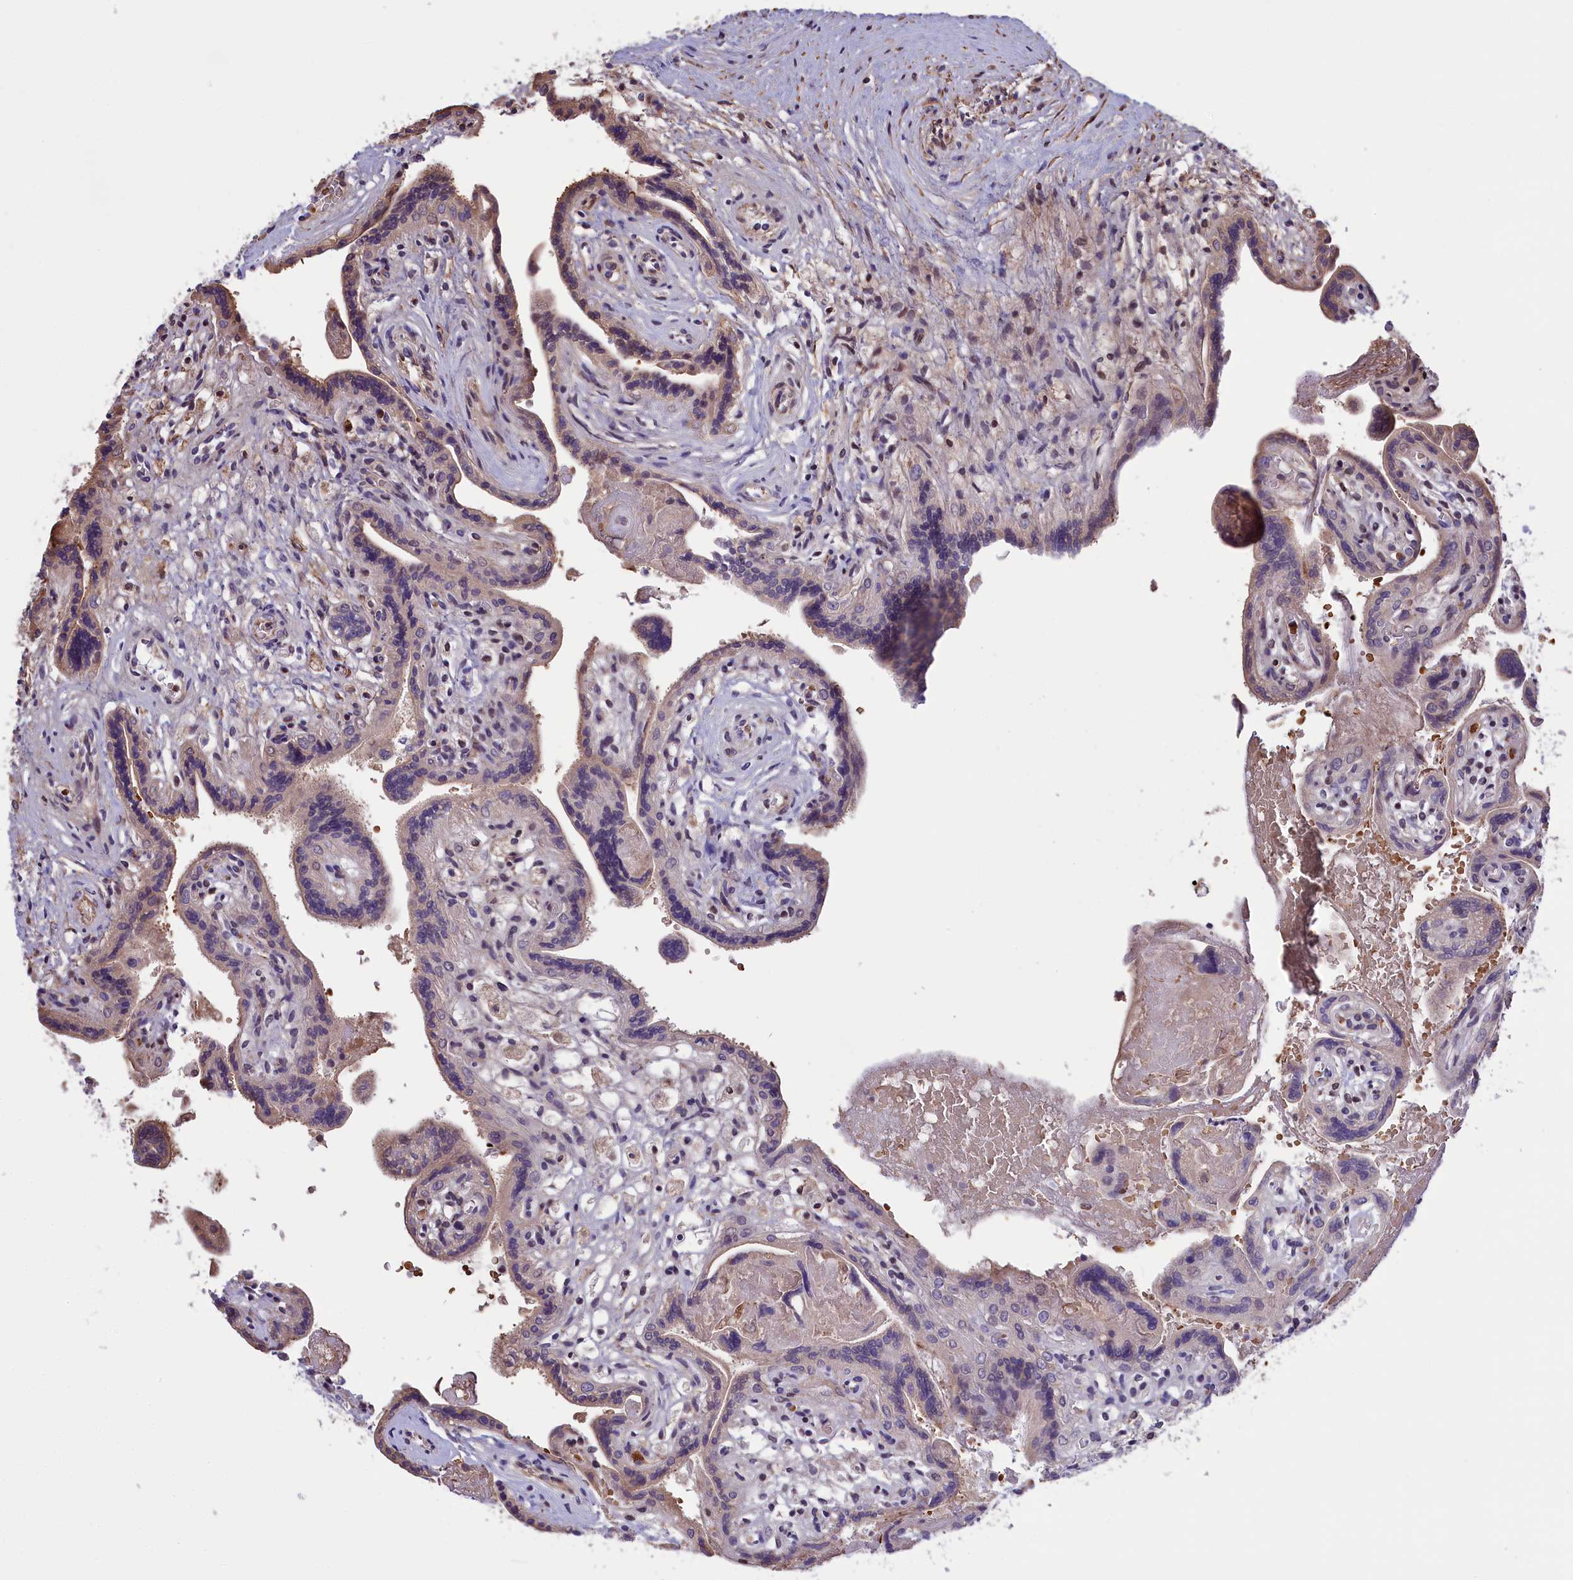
{"staining": {"intensity": "moderate", "quantity": "25%-75%", "location": "cytoplasmic/membranous,nuclear"}, "tissue": "placenta", "cell_type": "Trophoblastic cells", "image_type": "normal", "snomed": [{"axis": "morphology", "description": "Normal tissue, NOS"}, {"axis": "topography", "description": "Placenta"}], "caption": "IHC of benign human placenta exhibits medium levels of moderate cytoplasmic/membranous,nuclear staining in about 25%-75% of trophoblastic cells.", "gene": "MPHOSPH8", "patient": {"sex": "female", "age": 37}}